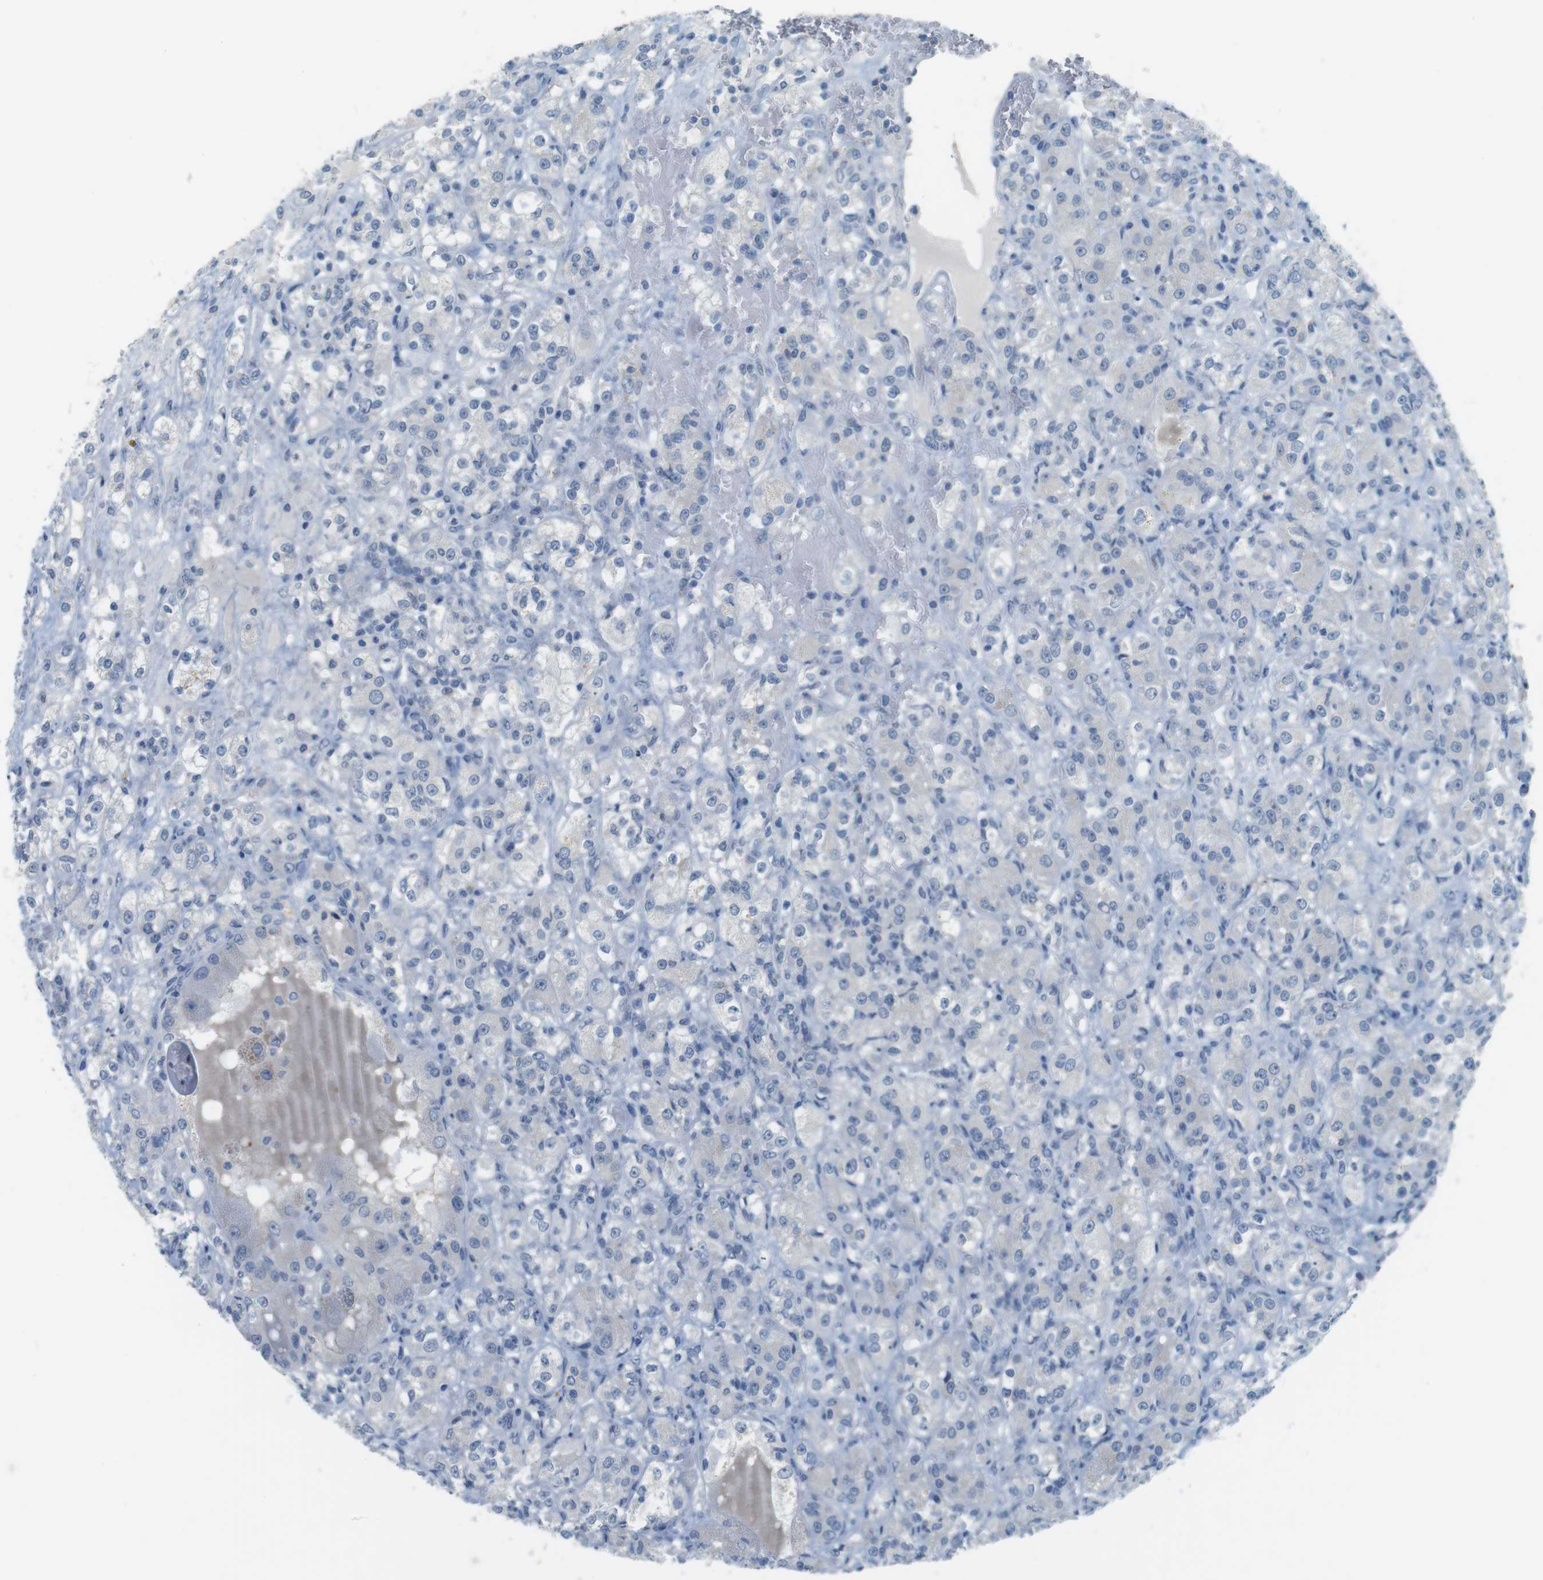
{"staining": {"intensity": "negative", "quantity": "none", "location": "none"}, "tissue": "renal cancer", "cell_type": "Tumor cells", "image_type": "cancer", "snomed": [{"axis": "morphology", "description": "Normal tissue, NOS"}, {"axis": "morphology", "description": "Adenocarcinoma, NOS"}, {"axis": "topography", "description": "Kidney"}], "caption": "High power microscopy histopathology image of an IHC image of renal adenocarcinoma, revealing no significant expression in tumor cells.", "gene": "MUC5B", "patient": {"sex": "male", "age": 61}}